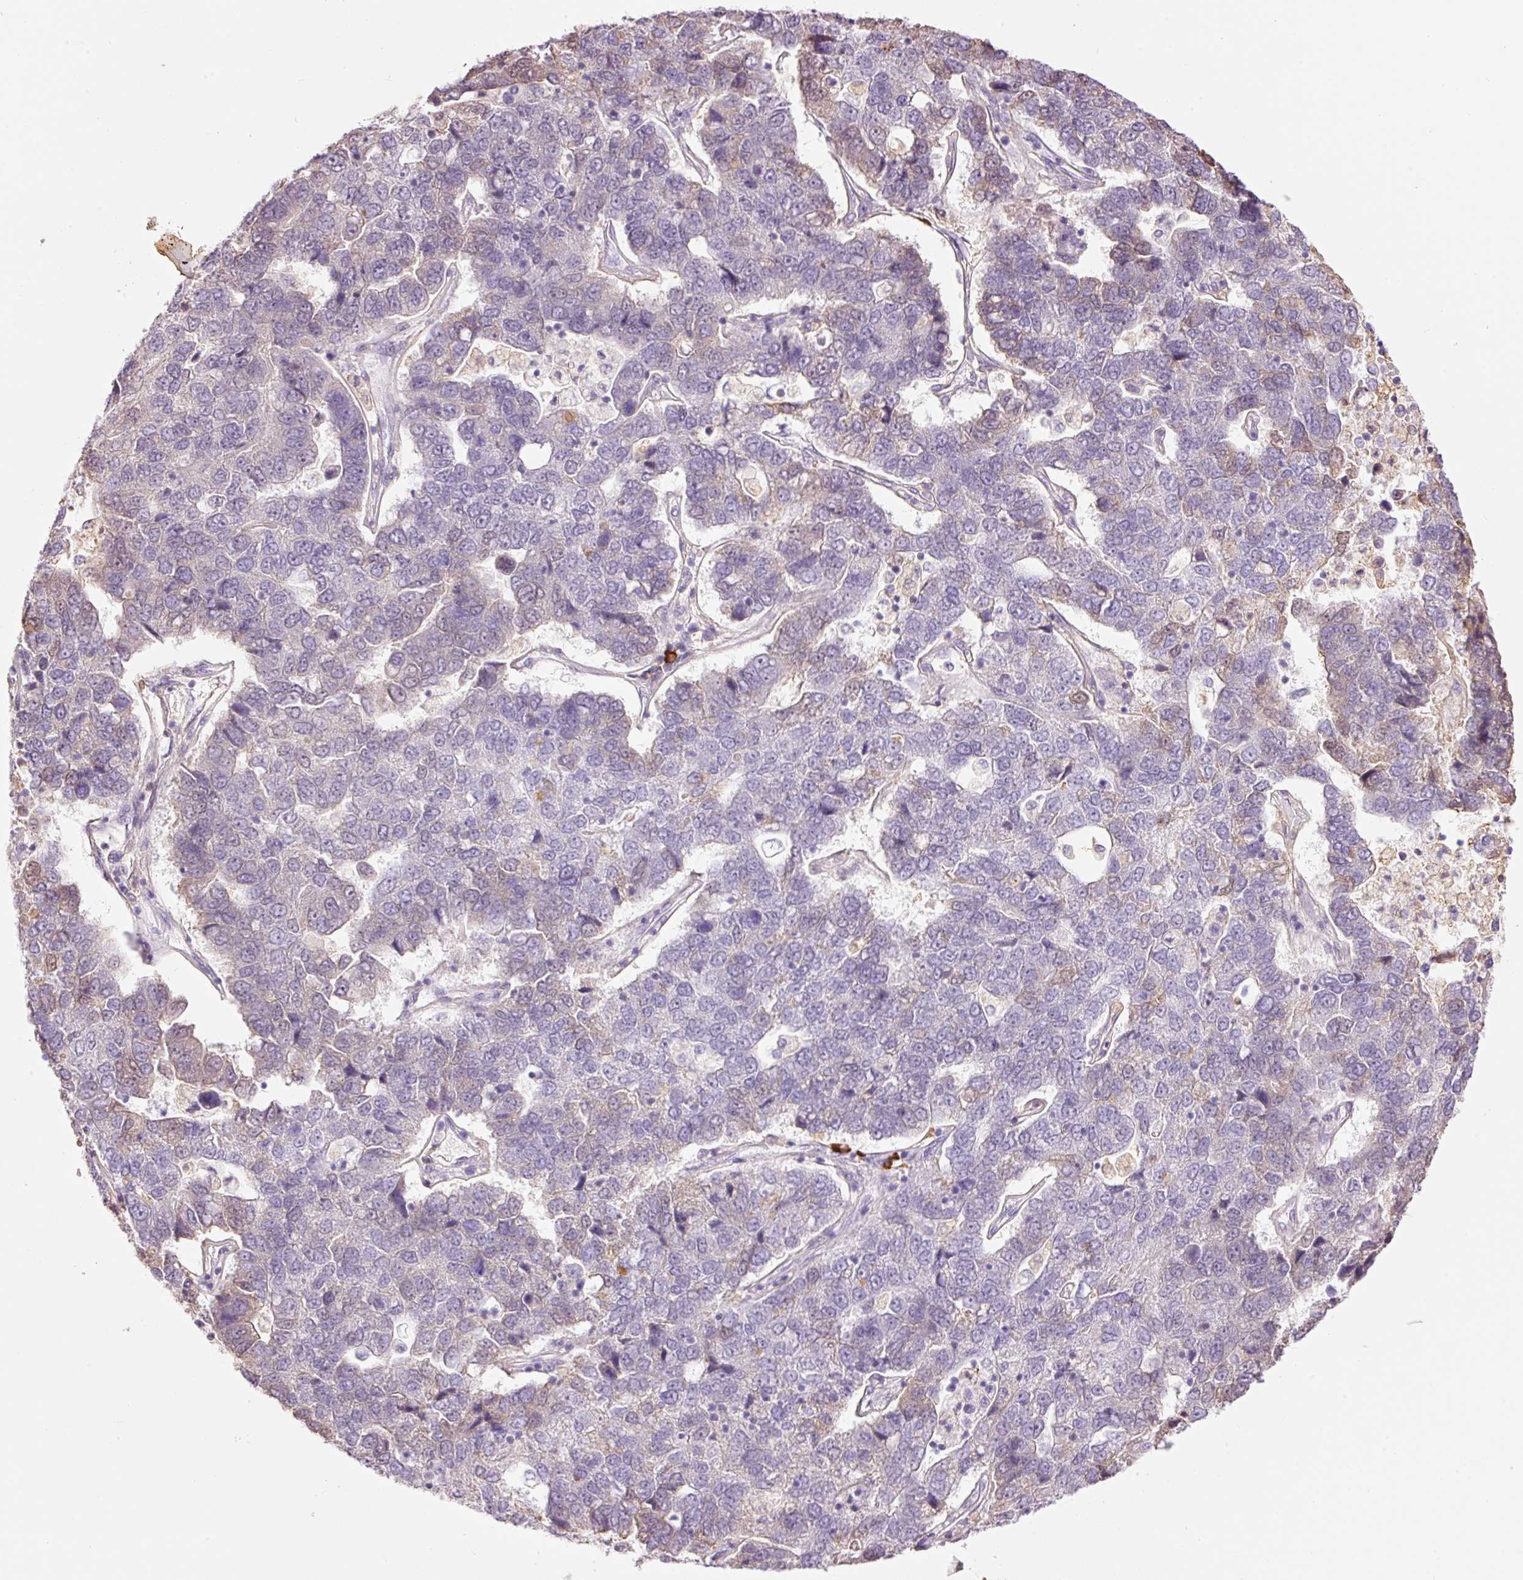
{"staining": {"intensity": "moderate", "quantity": "<25%", "location": "cytoplasmic/membranous"}, "tissue": "pancreatic cancer", "cell_type": "Tumor cells", "image_type": "cancer", "snomed": [{"axis": "morphology", "description": "Adenocarcinoma, NOS"}, {"axis": "topography", "description": "Pancreas"}], "caption": "Moderate cytoplasmic/membranous expression is identified in approximately <25% of tumor cells in pancreatic adenocarcinoma.", "gene": "PRPF38B", "patient": {"sex": "female", "age": 61}}